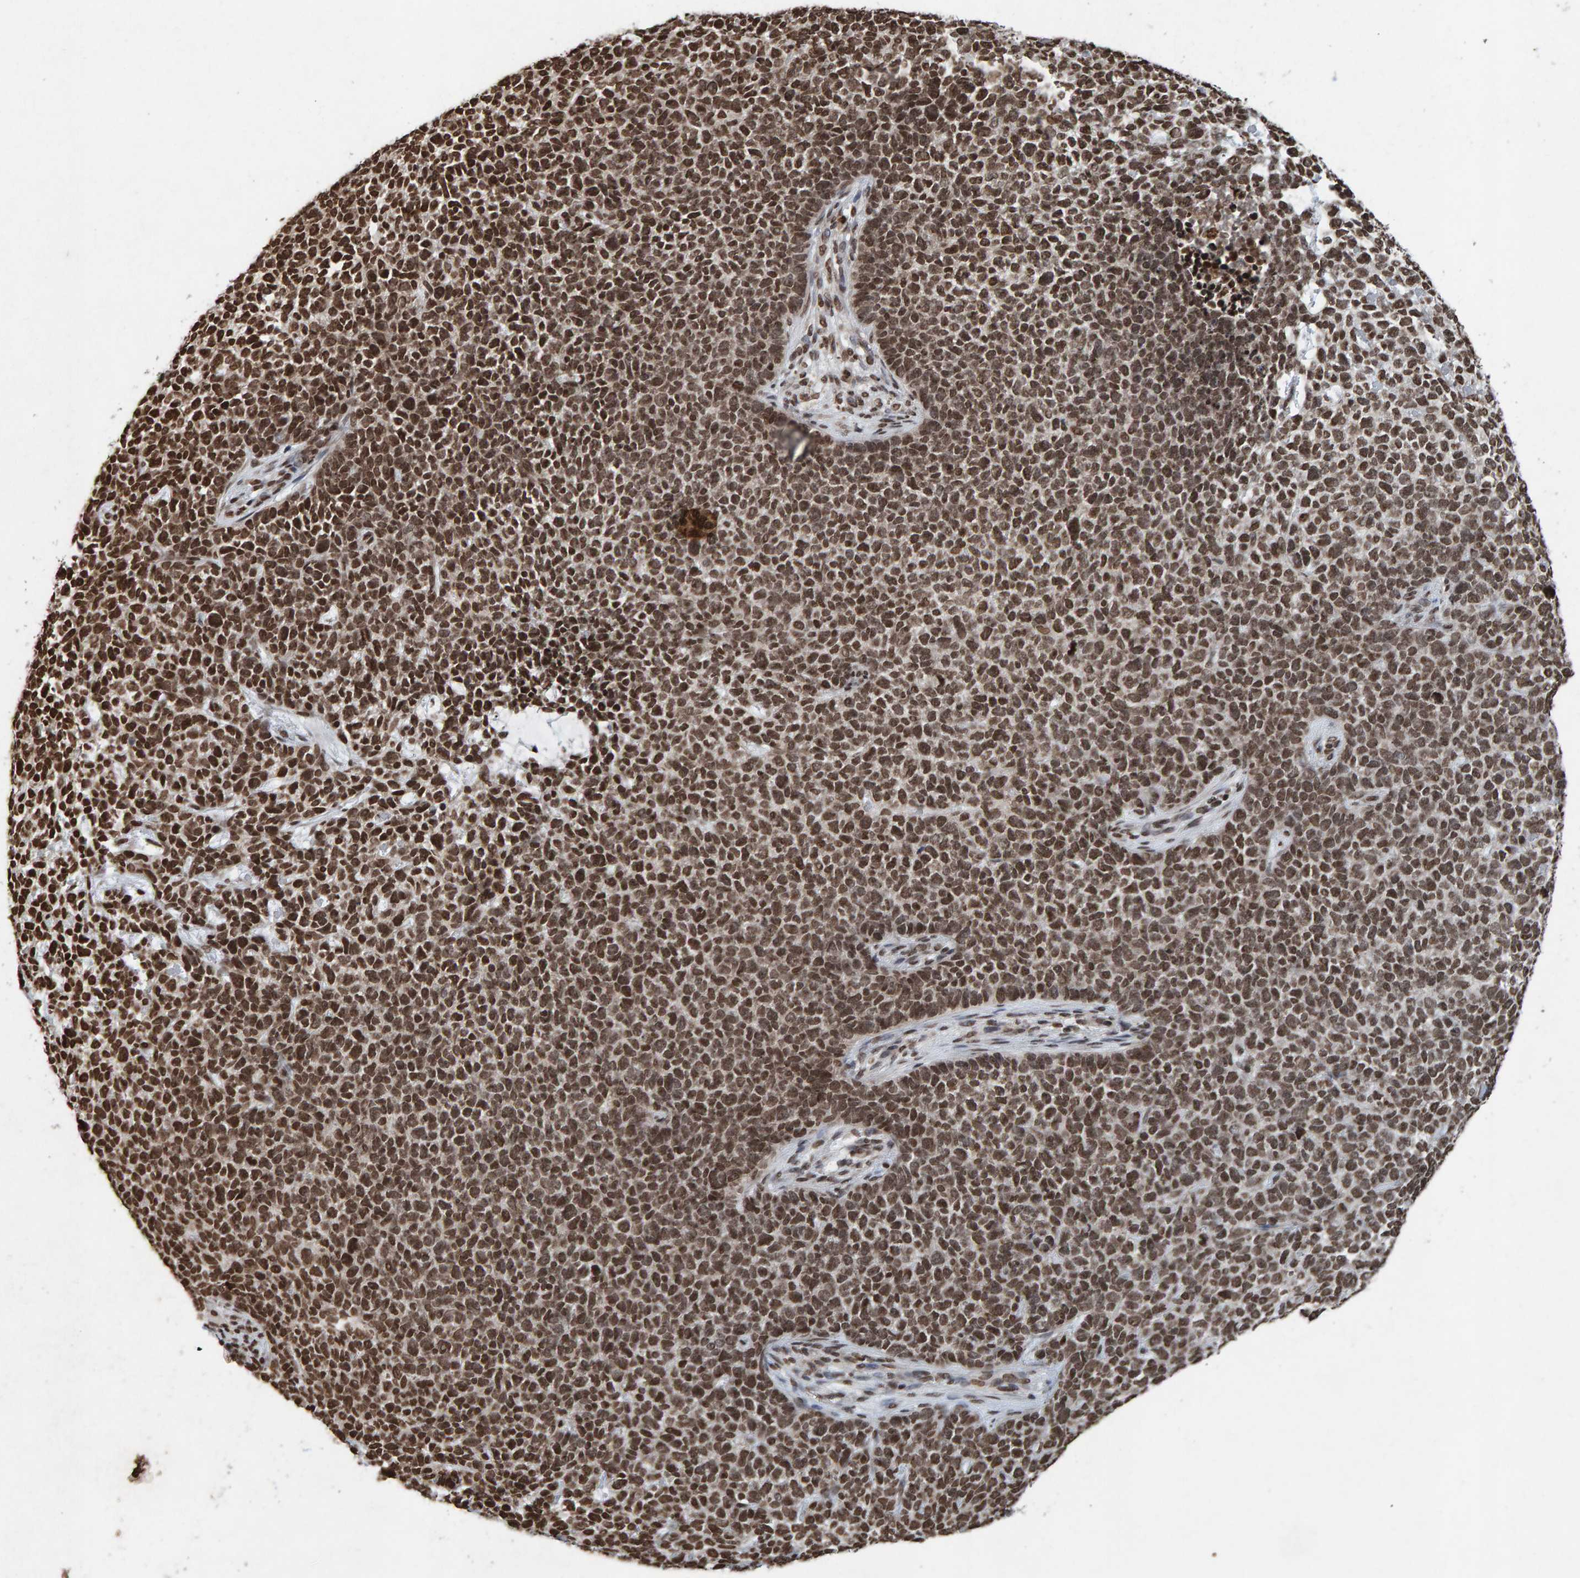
{"staining": {"intensity": "strong", "quantity": ">75%", "location": "nuclear"}, "tissue": "skin cancer", "cell_type": "Tumor cells", "image_type": "cancer", "snomed": [{"axis": "morphology", "description": "Basal cell carcinoma"}, {"axis": "topography", "description": "Skin"}], "caption": "Skin basal cell carcinoma was stained to show a protein in brown. There is high levels of strong nuclear staining in about >75% of tumor cells.", "gene": "H2AZ1", "patient": {"sex": "female", "age": 84}}